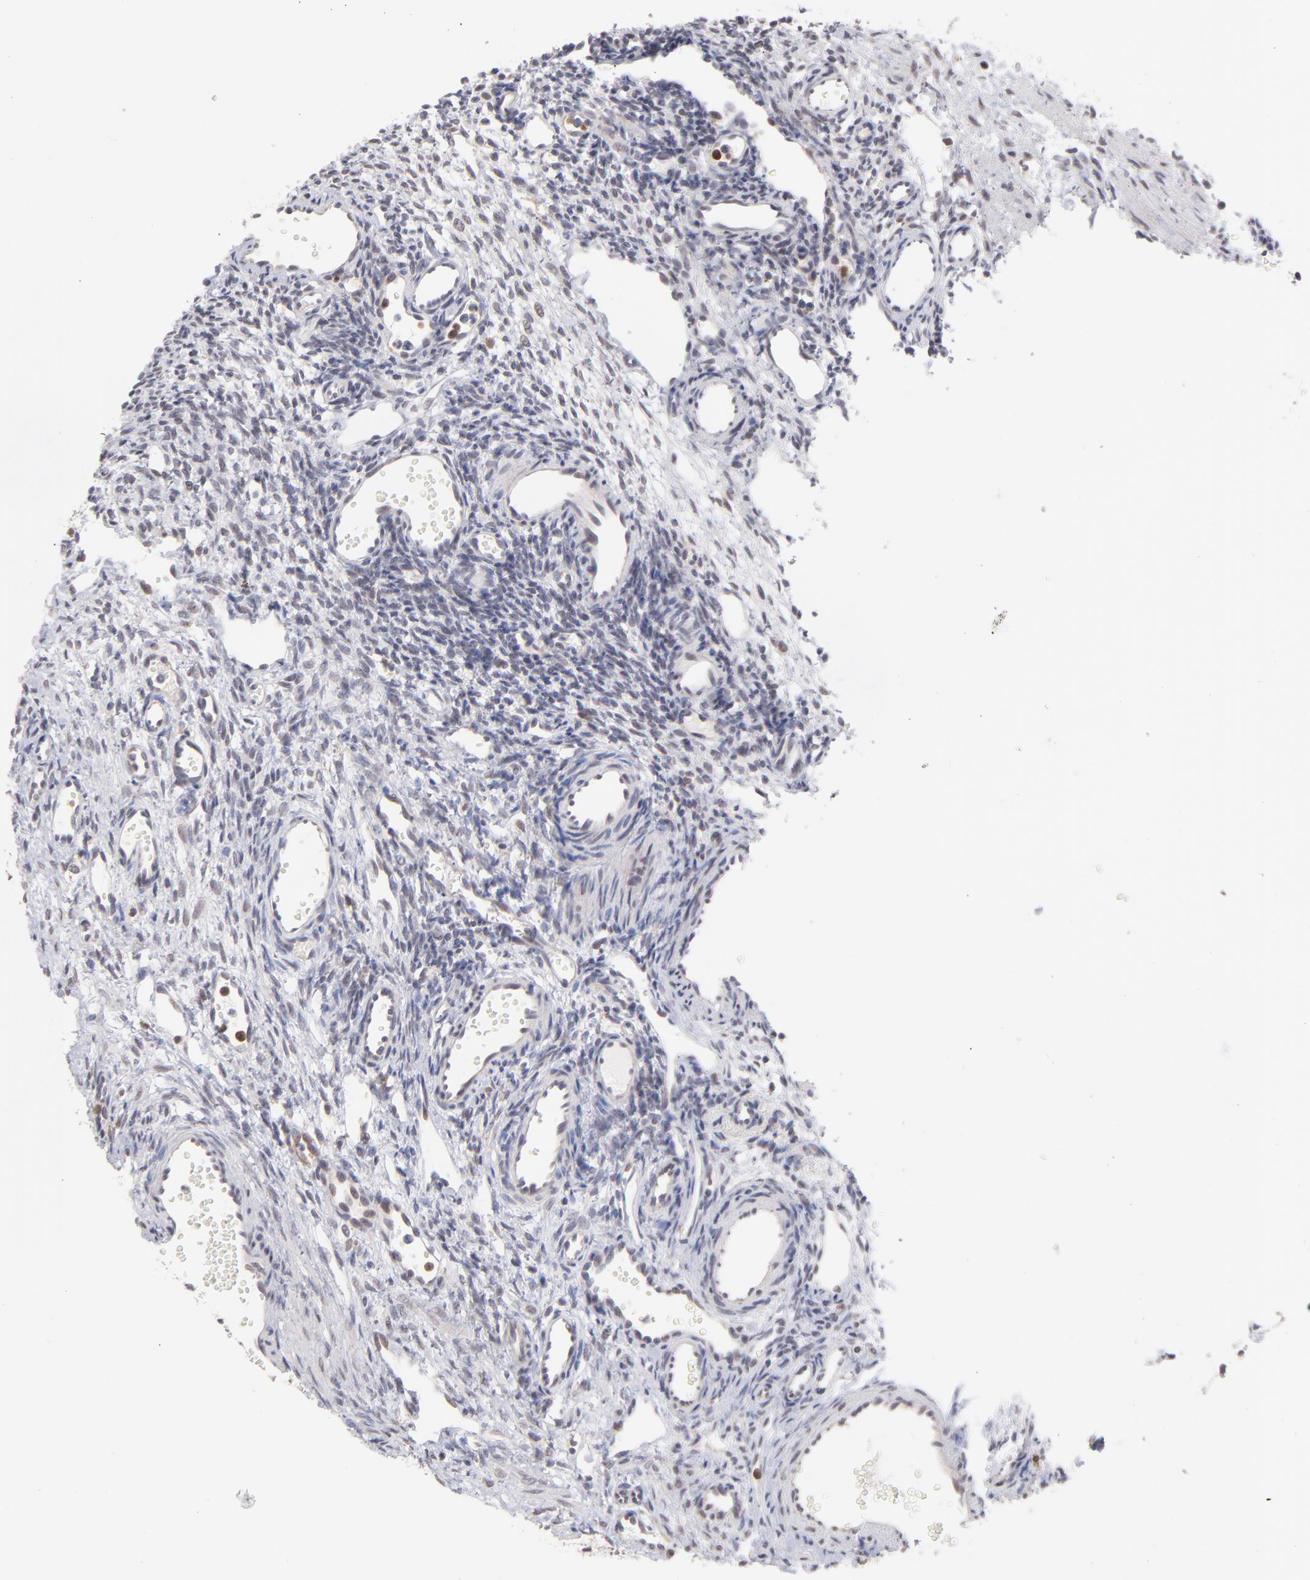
{"staining": {"intensity": "negative", "quantity": "none", "location": "none"}, "tissue": "ovary", "cell_type": "Ovarian stroma cells", "image_type": "normal", "snomed": [{"axis": "morphology", "description": "Normal tissue, NOS"}, {"axis": "topography", "description": "Ovary"}], "caption": "Photomicrograph shows no protein staining in ovarian stroma cells of benign ovary.", "gene": "OAS1", "patient": {"sex": "female", "age": 33}}